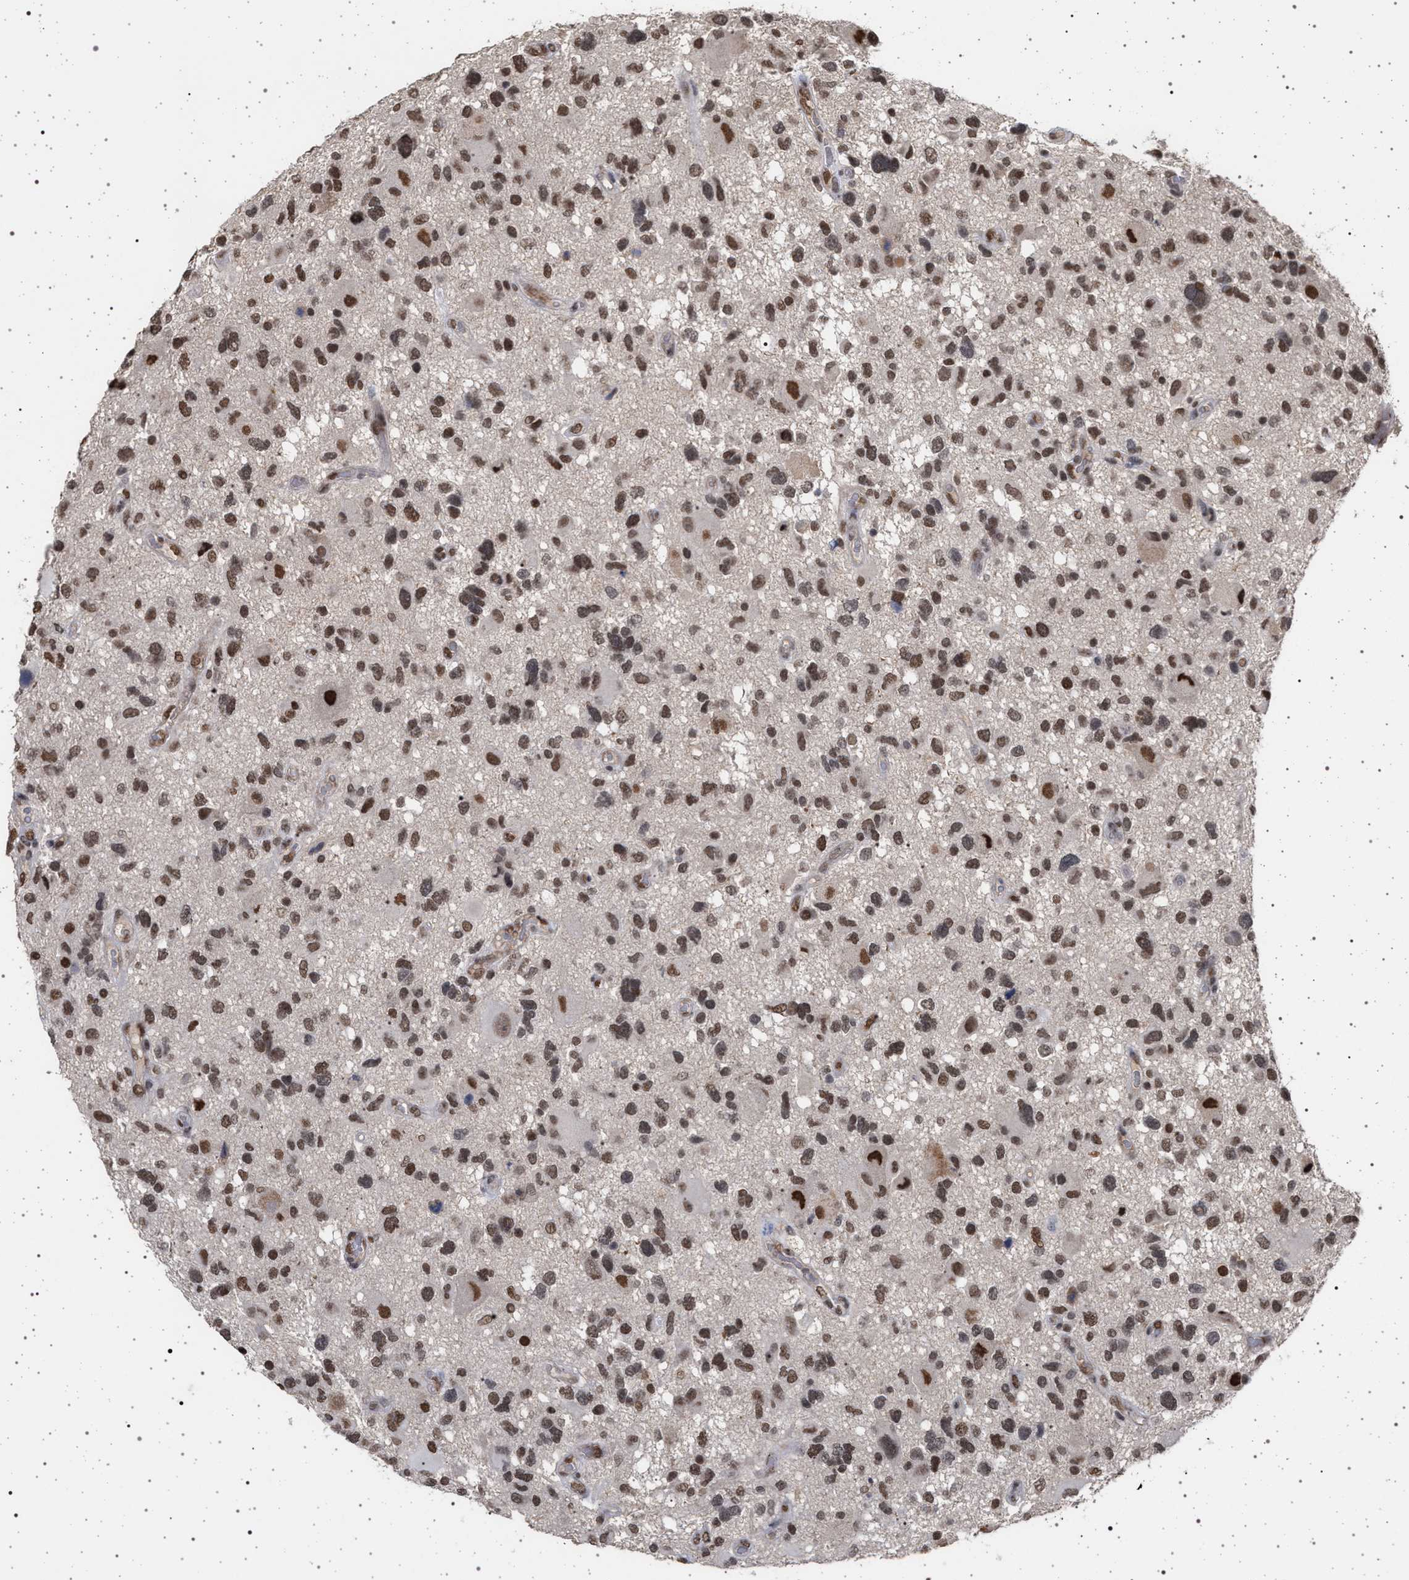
{"staining": {"intensity": "strong", "quantity": ">75%", "location": "nuclear"}, "tissue": "glioma", "cell_type": "Tumor cells", "image_type": "cancer", "snomed": [{"axis": "morphology", "description": "Glioma, malignant, High grade"}, {"axis": "topography", "description": "Brain"}], "caption": "Immunohistochemistry (IHC) image of human malignant glioma (high-grade) stained for a protein (brown), which reveals high levels of strong nuclear expression in about >75% of tumor cells.", "gene": "PHF12", "patient": {"sex": "male", "age": 33}}